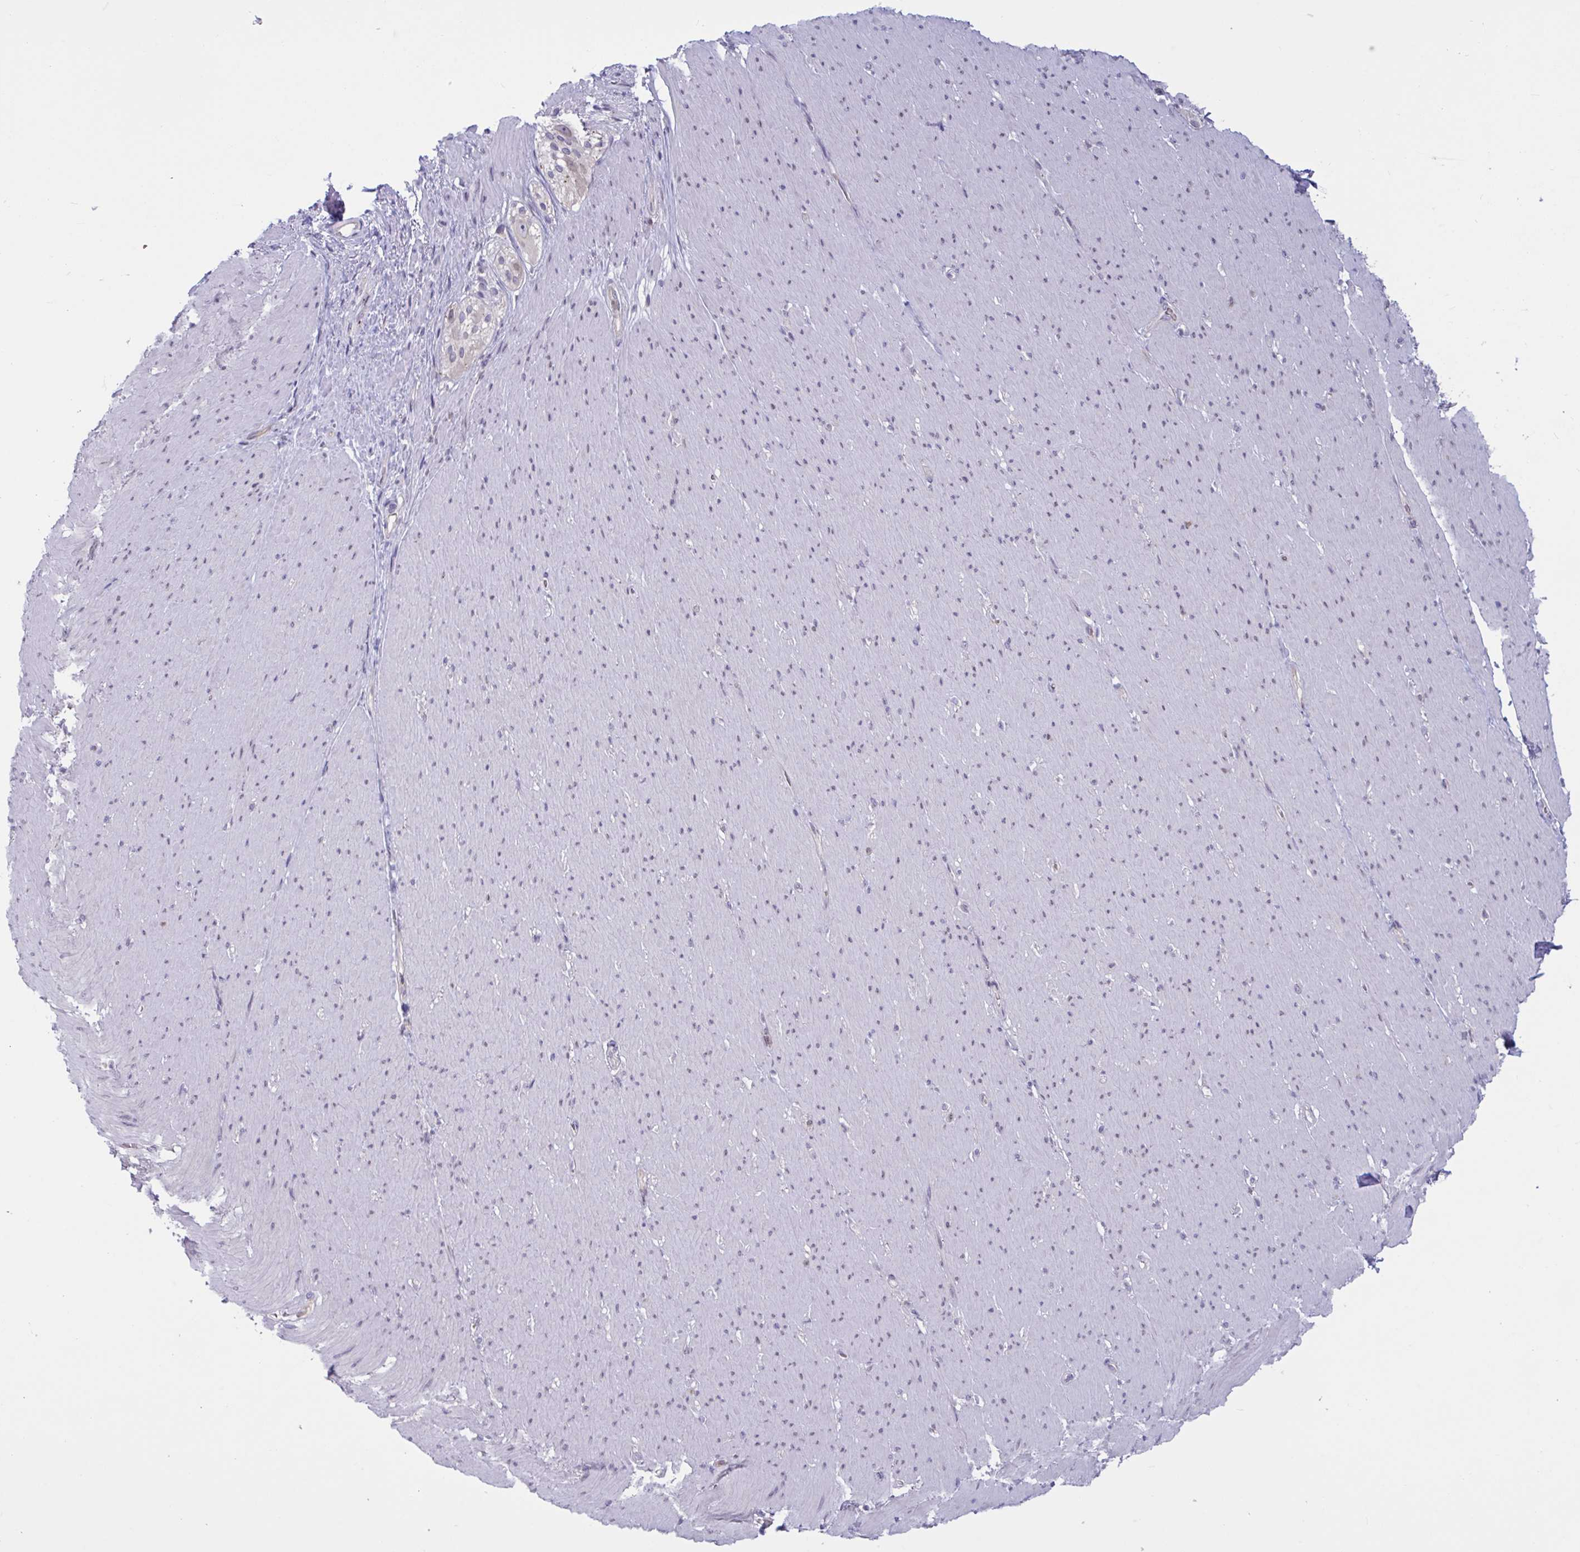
{"staining": {"intensity": "negative", "quantity": "none", "location": "none"}, "tissue": "smooth muscle", "cell_type": "Smooth muscle cells", "image_type": "normal", "snomed": [{"axis": "morphology", "description": "Normal tissue, NOS"}, {"axis": "topography", "description": "Smooth muscle"}, {"axis": "topography", "description": "Rectum"}], "caption": "Immunohistochemistry (IHC) micrograph of normal smooth muscle: smooth muscle stained with DAB (3,3'-diaminobenzidine) exhibits no significant protein staining in smooth muscle cells.", "gene": "TANK", "patient": {"sex": "male", "age": 53}}